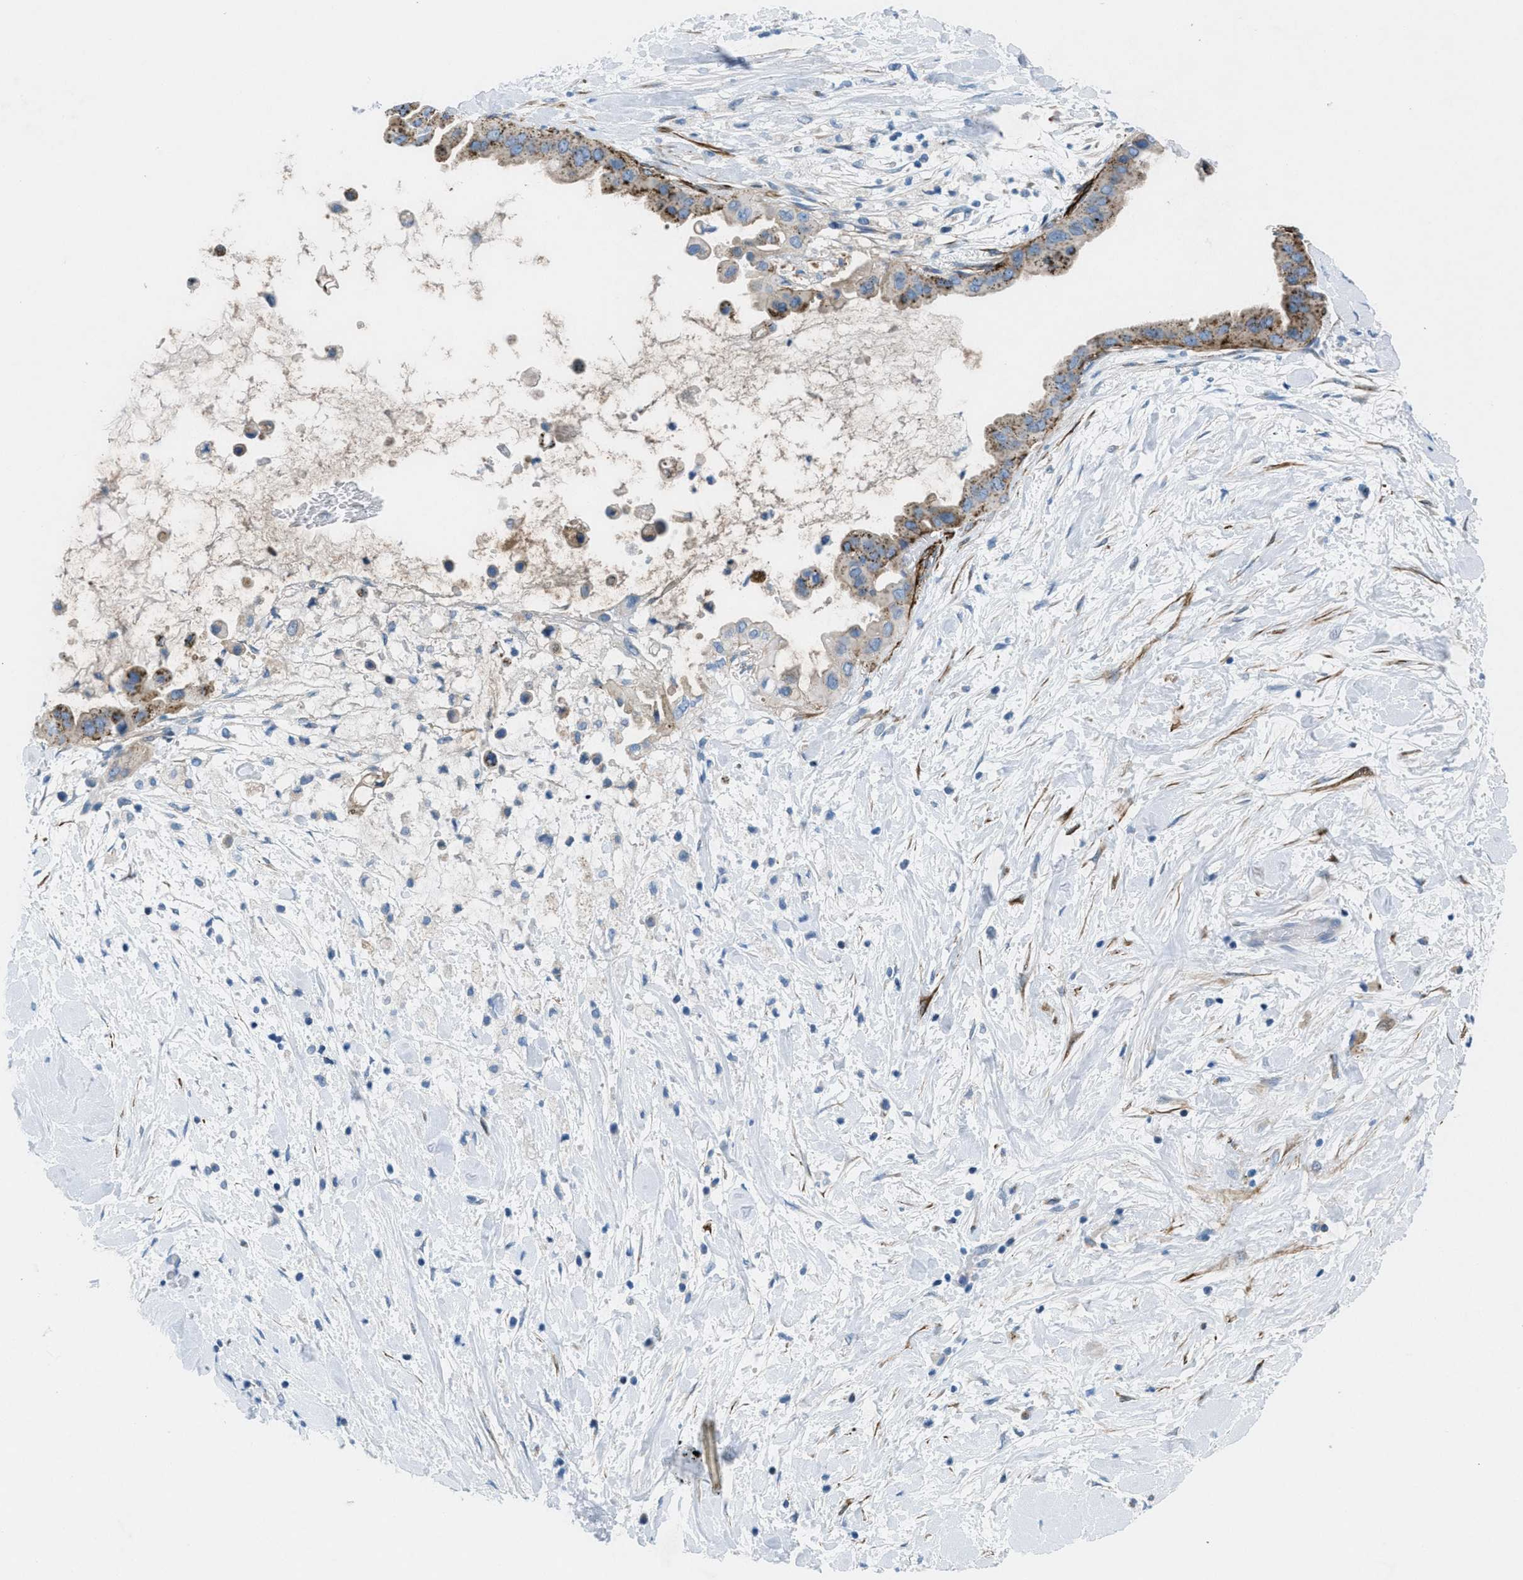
{"staining": {"intensity": "moderate", "quantity": ">75%", "location": "cytoplasmic/membranous"}, "tissue": "pancreatic cancer", "cell_type": "Tumor cells", "image_type": "cancer", "snomed": [{"axis": "morphology", "description": "Adenocarcinoma, NOS"}, {"axis": "topography", "description": "Pancreas"}], "caption": "Pancreatic adenocarcinoma stained for a protein (brown) shows moderate cytoplasmic/membranous positive positivity in approximately >75% of tumor cells.", "gene": "MFSD13A", "patient": {"sex": "male", "age": 55}}